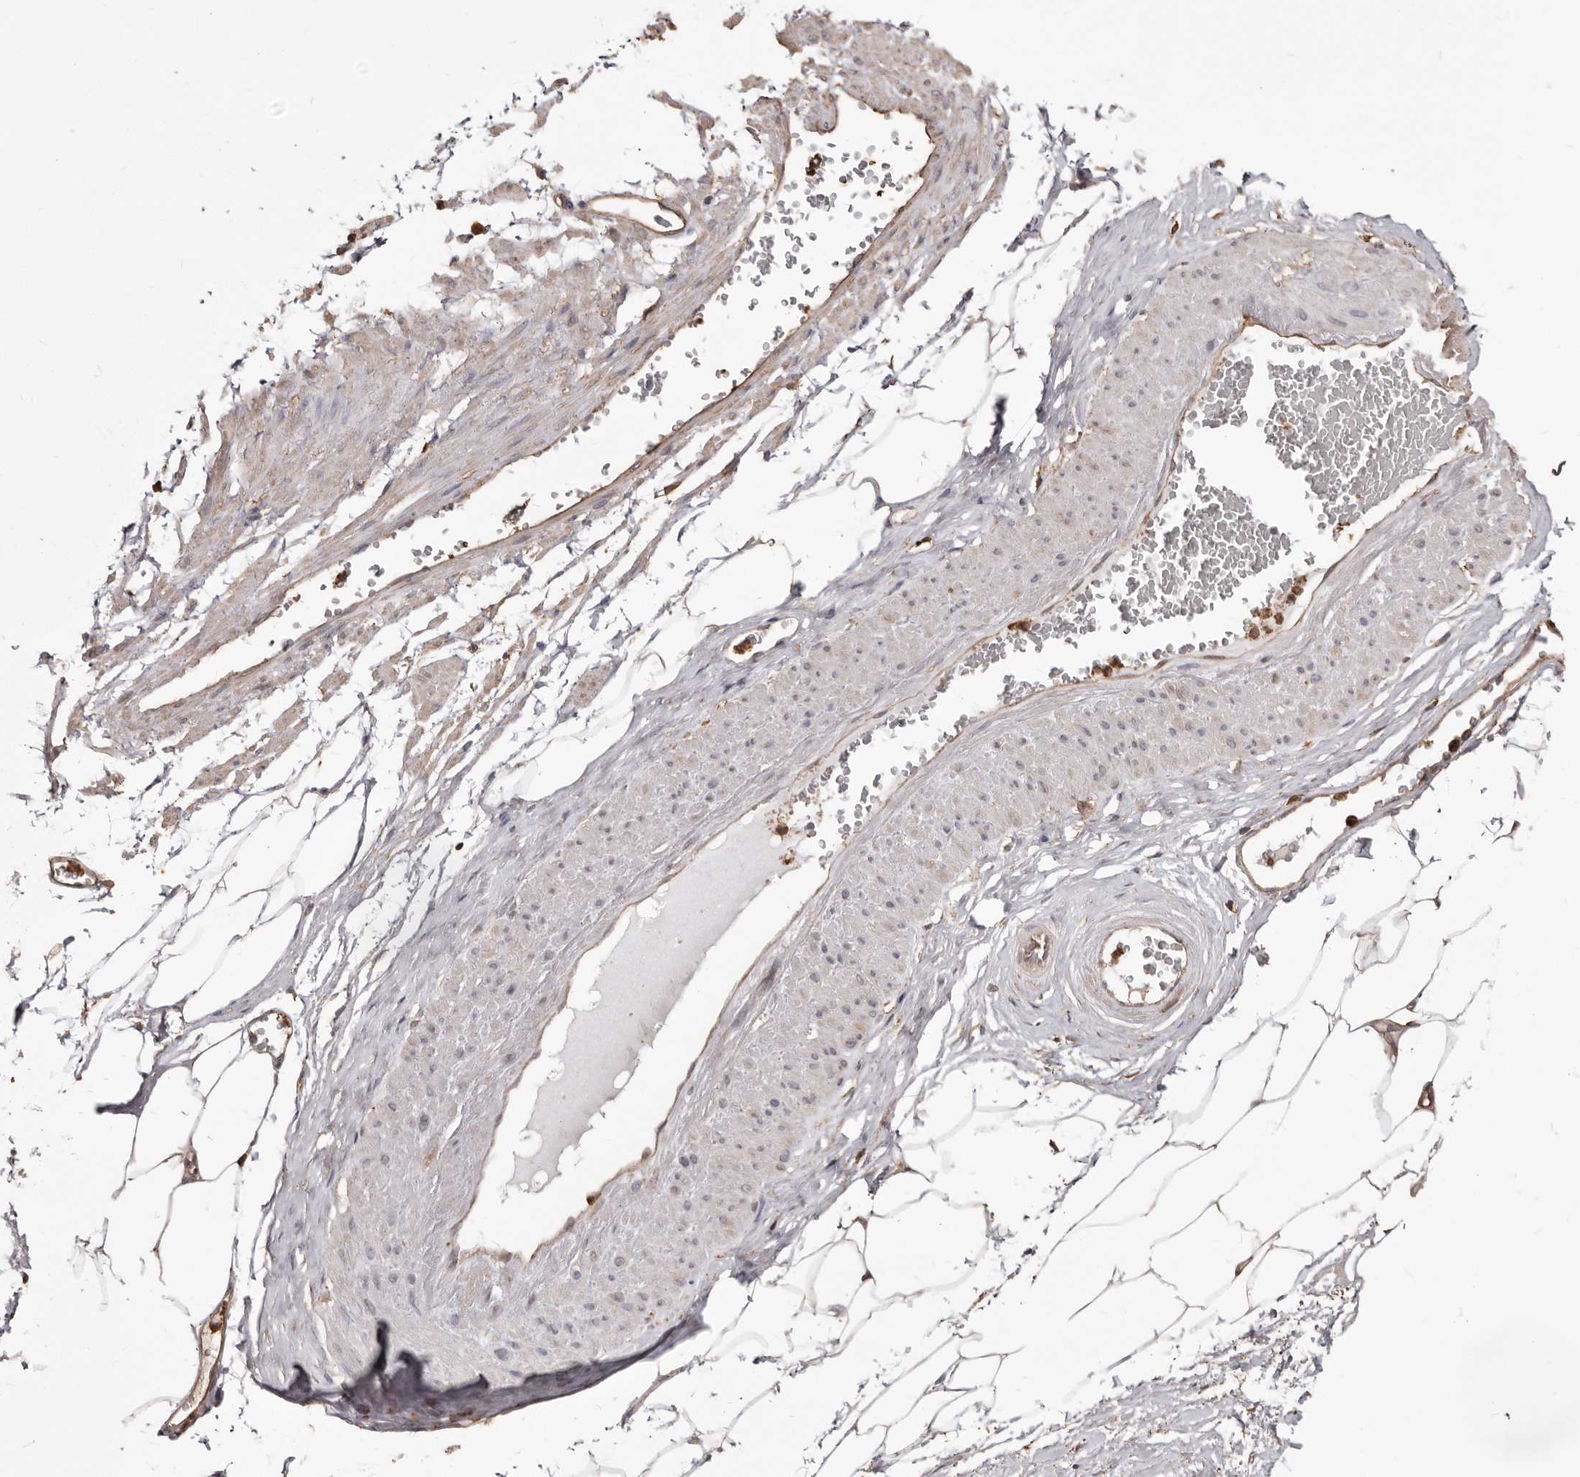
{"staining": {"intensity": "moderate", "quantity": "25%-75%", "location": "cytoplasmic/membranous"}, "tissue": "adipose tissue", "cell_type": "Adipocytes", "image_type": "normal", "snomed": [{"axis": "morphology", "description": "Normal tissue, NOS"}, {"axis": "morphology", "description": "Adenocarcinoma, Low grade"}, {"axis": "topography", "description": "Prostate"}, {"axis": "topography", "description": "Peripheral nerve tissue"}], "caption": "An immunohistochemistry (IHC) micrograph of benign tissue is shown. Protein staining in brown labels moderate cytoplasmic/membranous positivity in adipose tissue within adipocytes. (DAB IHC, brown staining for protein, blue staining for nuclei).", "gene": "PKM", "patient": {"sex": "male", "age": 63}}